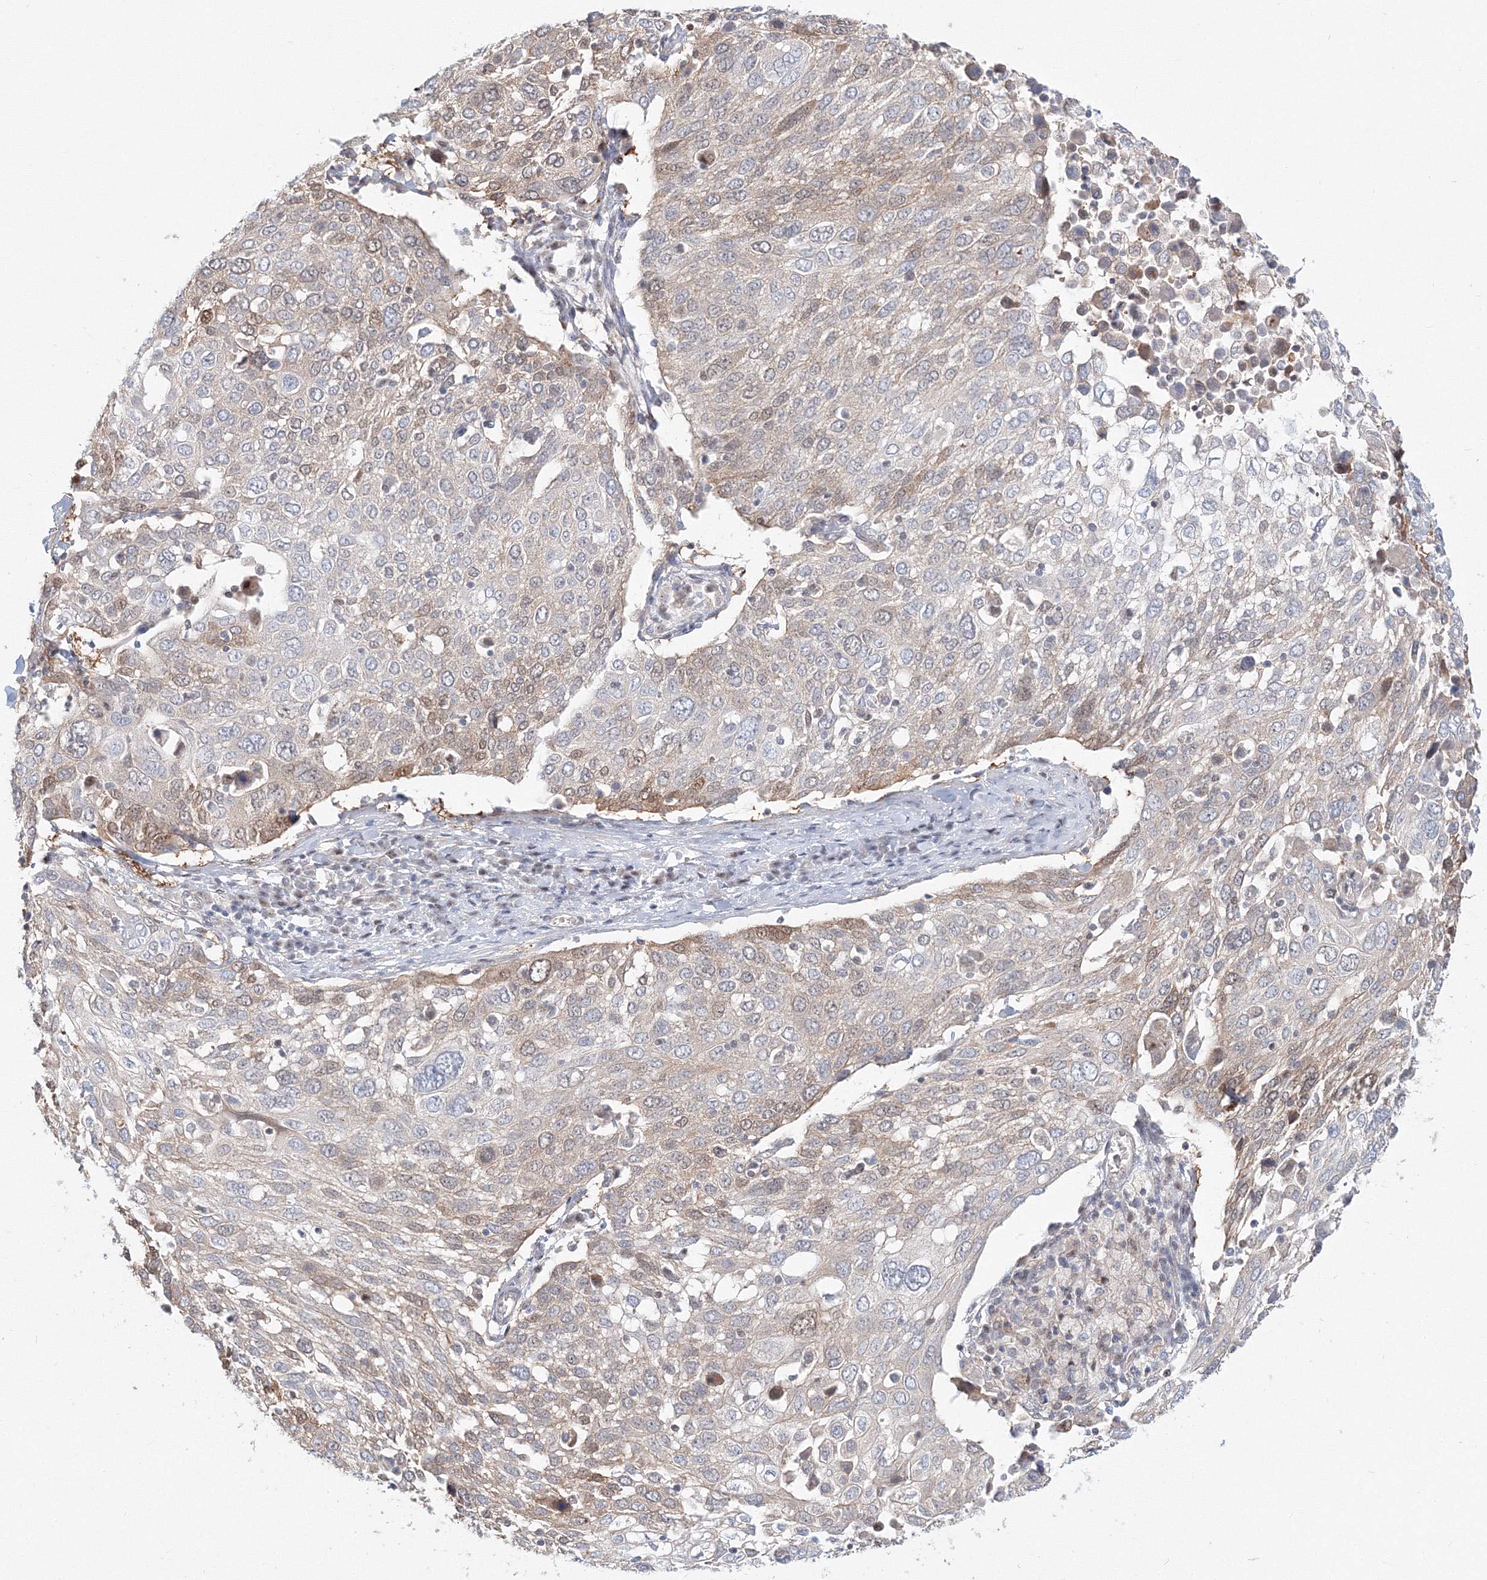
{"staining": {"intensity": "moderate", "quantity": "<25%", "location": "cytoplasmic/membranous"}, "tissue": "lung cancer", "cell_type": "Tumor cells", "image_type": "cancer", "snomed": [{"axis": "morphology", "description": "Squamous cell carcinoma, NOS"}, {"axis": "topography", "description": "Lung"}], "caption": "Moderate cytoplasmic/membranous positivity for a protein is present in about <25% of tumor cells of lung cancer using IHC.", "gene": "ARHGAP21", "patient": {"sex": "male", "age": 65}}